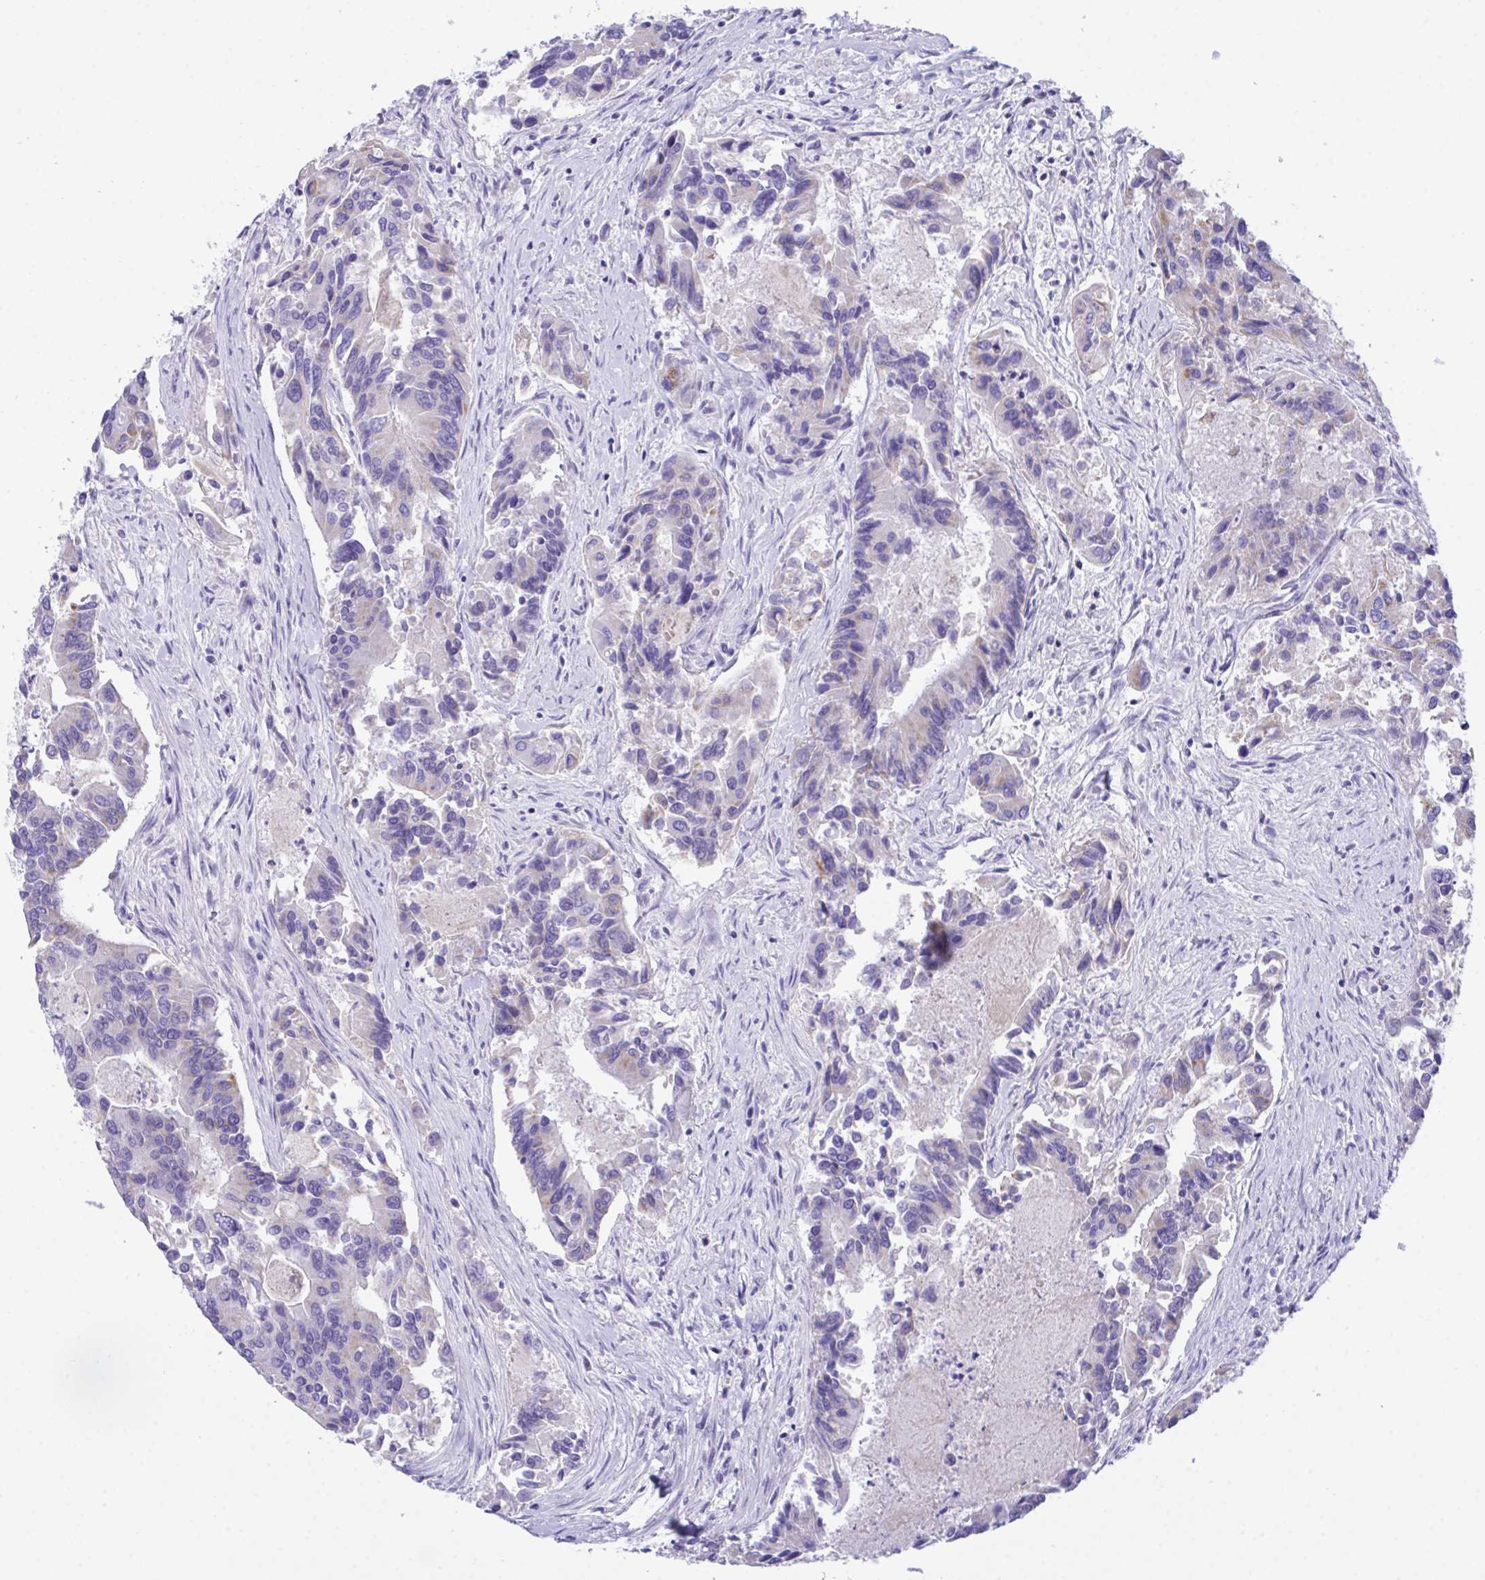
{"staining": {"intensity": "moderate", "quantity": "<25%", "location": "cytoplasmic/membranous"}, "tissue": "colorectal cancer", "cell_type": "Tumor cells", "image_type": "cancer", "snomed": [{"axis": "morphology", "description": "Adenocarcinoma, NOS"}, {"axis": "topography", "description": "Colon"}], "caption": "Moderate cytoplasmic/membranous staining is seen in about <25% of tumor cells in colorectal adenocarcinoma.", "gene": "TMEM106B", "patient": {"sex": "female", "age": 67}}